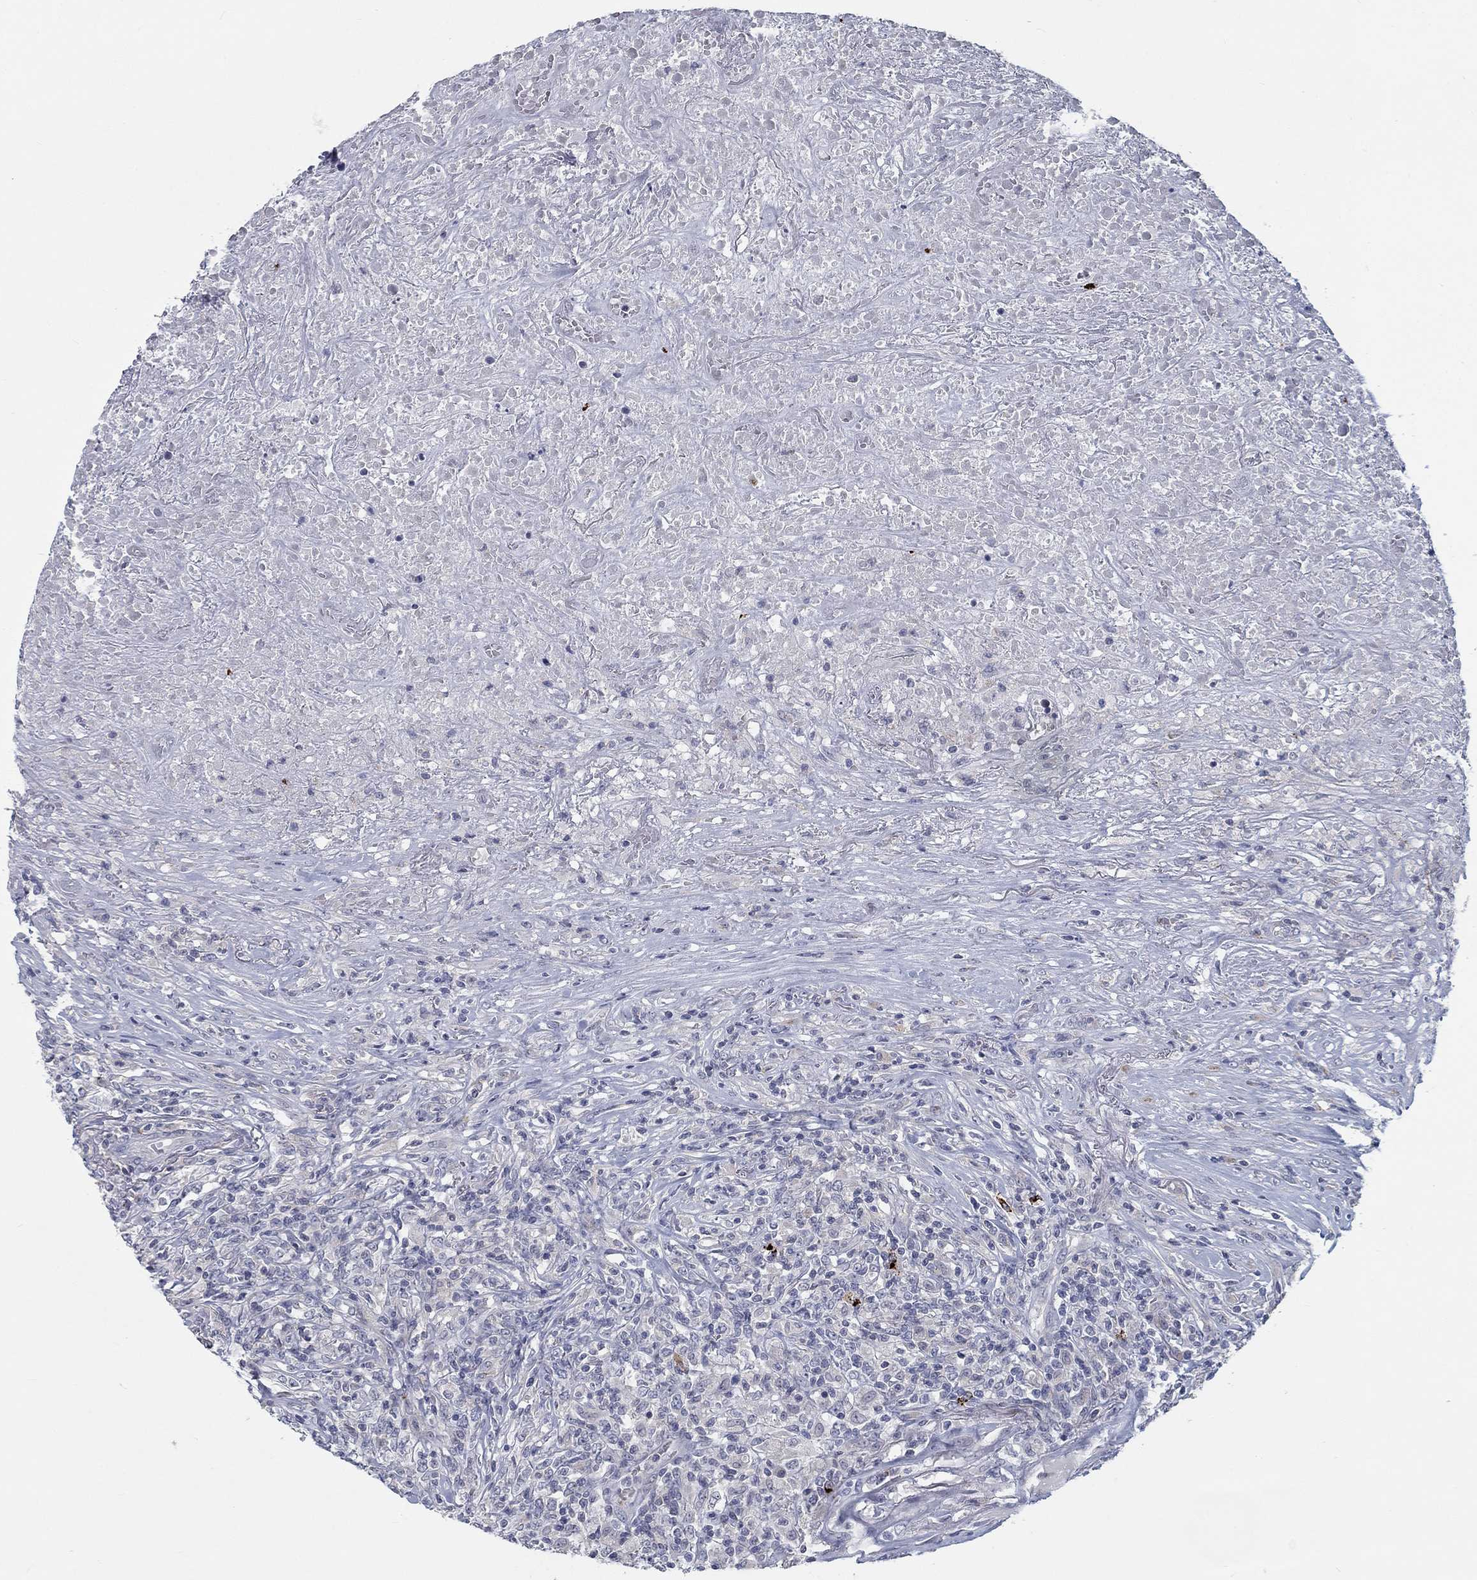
{"staining": {"intensity": "negative", "quantity": "none", "location": "none"}, "tissue": "lymphoma", "cell_type": "Tumor cells", "image_type": "cancer", "snomed": [{"axis": "morphology", "description": "Malignant lymphoma, non-Hodgkin's type, High grade"}, {"axis": "topography", "description": "Lung"}], "caption": "The immunohistochemistry (IHC) photomicrograph has no significant positivity in tumor cells of lymphoma tissue.", "gene": "MTSS2", "patient": {"sex": "male", "age": 79}}